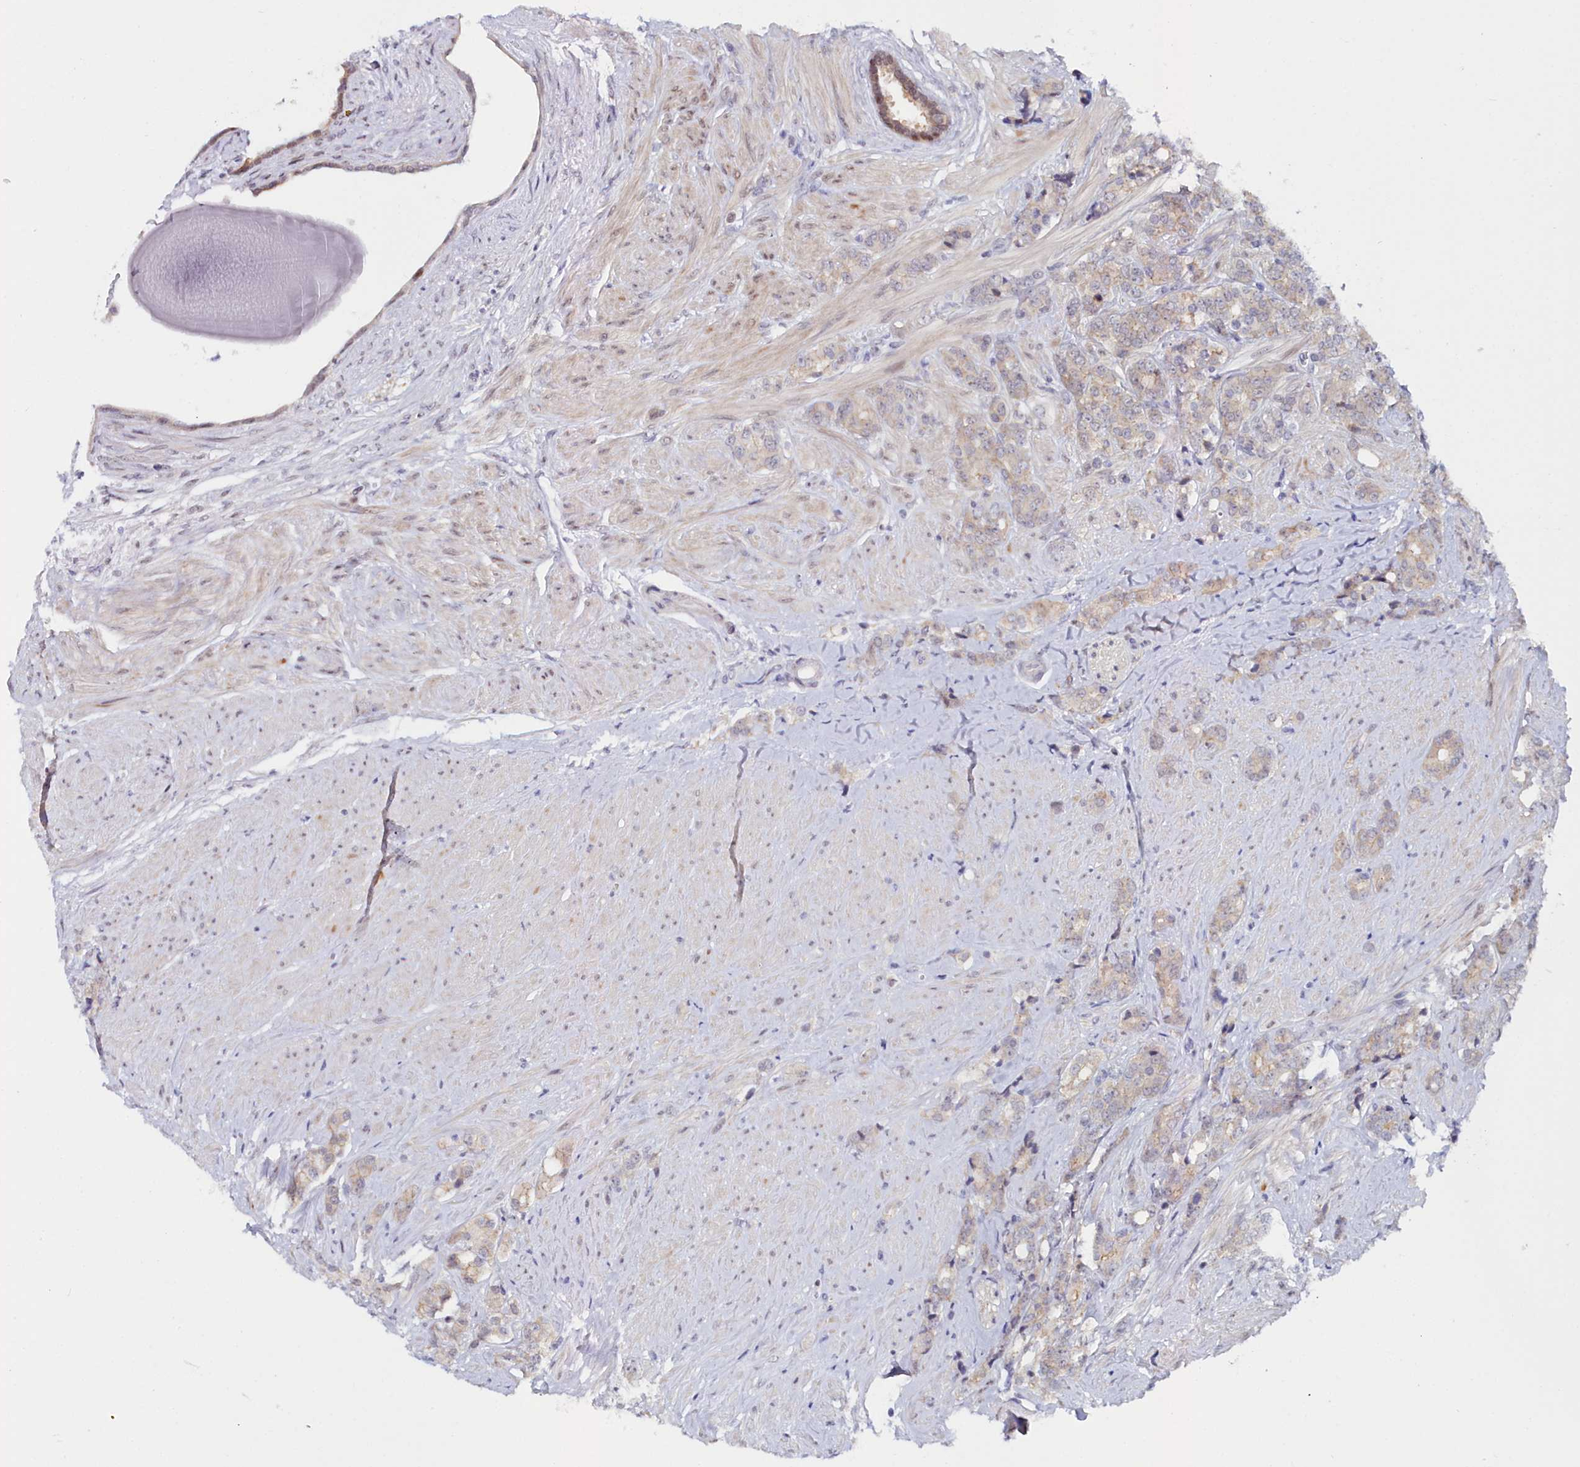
{"staining": {"intensity": "weak", "quantity": "25%-75%", "location": "cytoplasmic/membranous"}, "tissue": "prostate cancer", "cell_type": "Tumor cells", "image_type": "cancer", "snomed": [{"axis": "morphology", "description": "Adenocarcinoma, High grade"}, {"axis": "topography", "description": "Prostate"}], "caption": "A histopathology image showing weak cytoplasmic/membranous expression in approximately 25%-75% of tumor cells in prostate cancer, as visualized by brown immunohistochemical staining.", "gene": "KCTD18", "patient": {"sex": "male", "age": 62}}